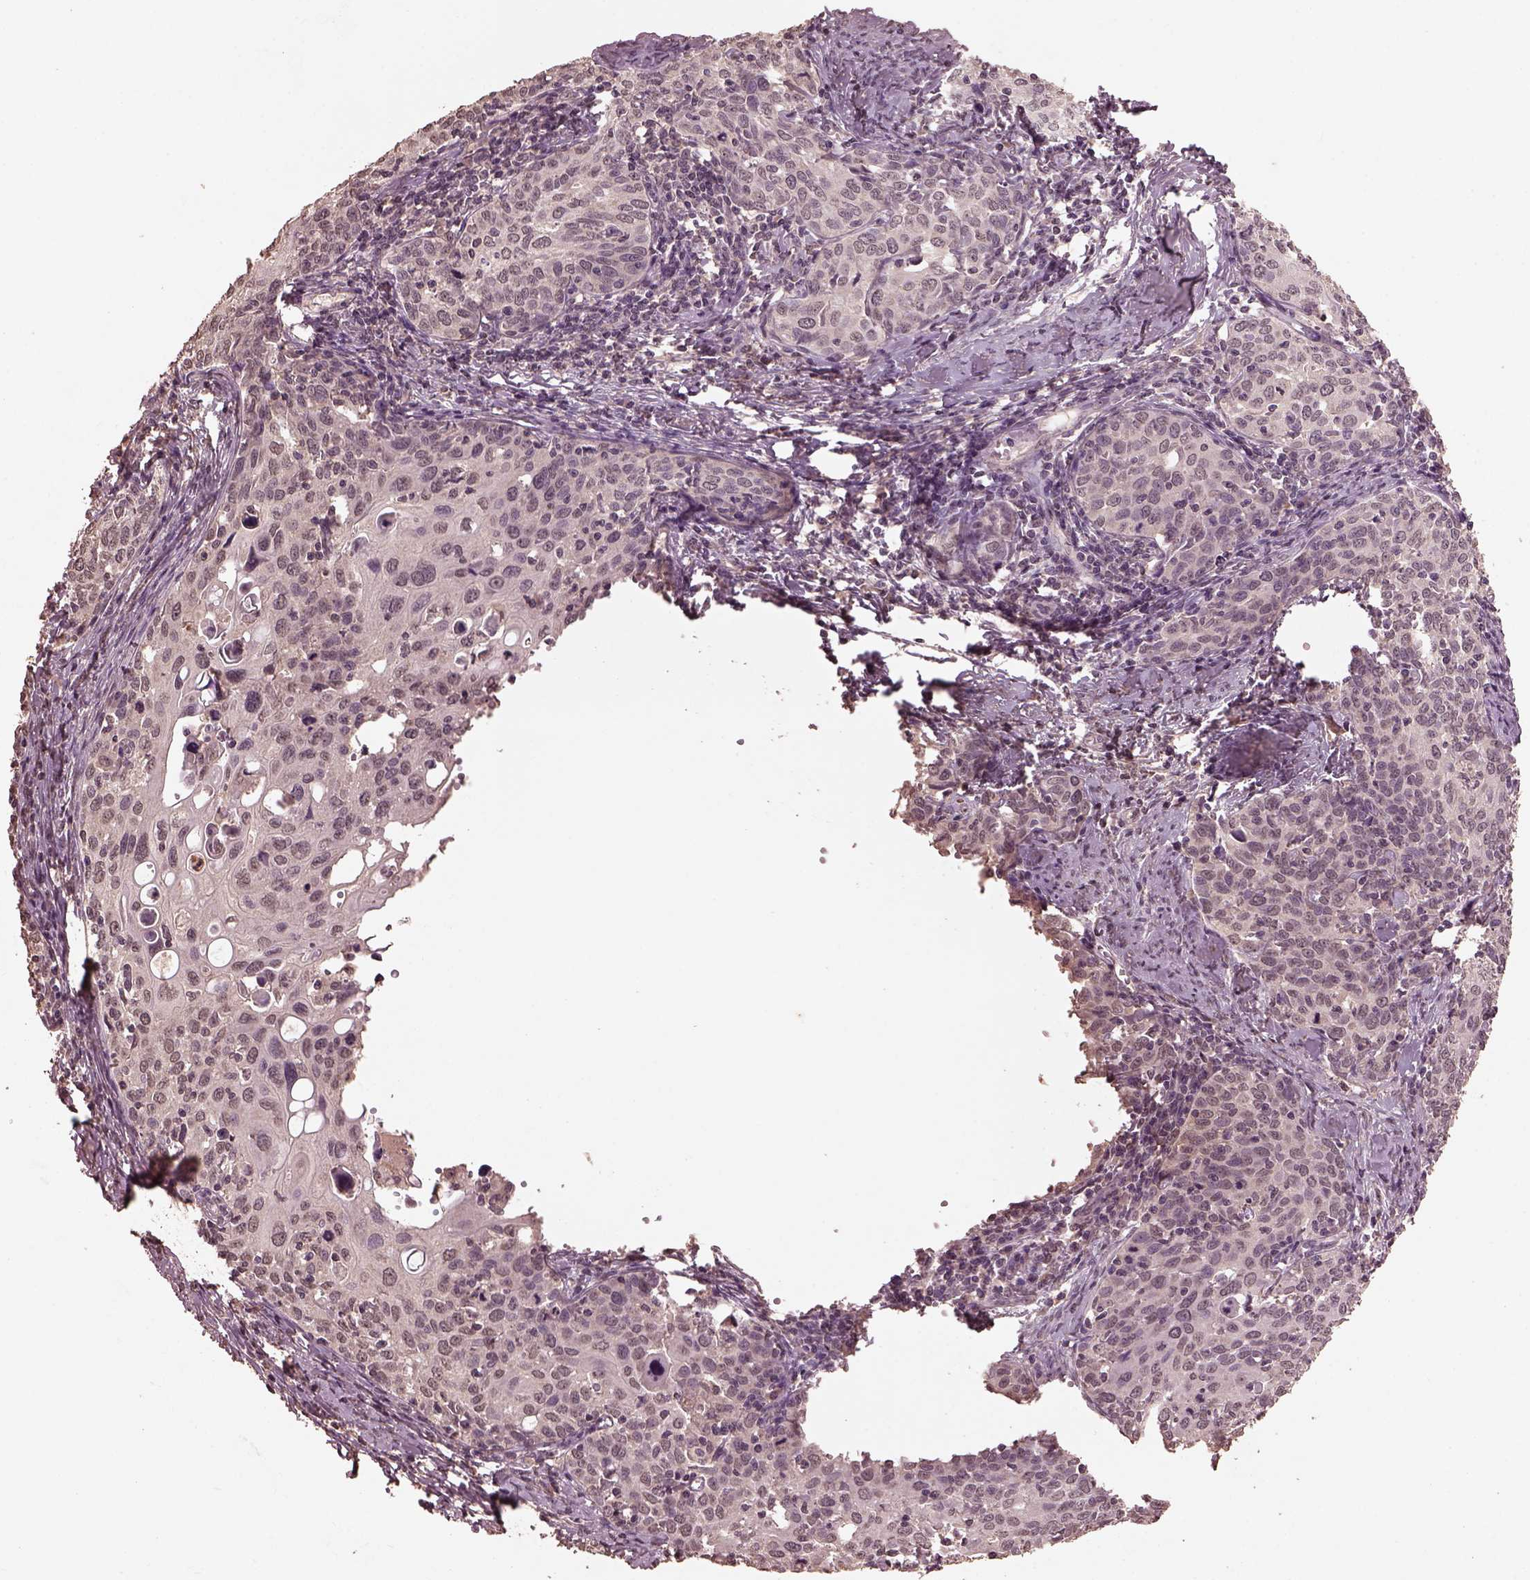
{"staining": {"intensity": "negative", "quantity": "none", "location": "none"}, "tissue": "cervical cancer", "cell_type": "Tumor cells", "image_type": "cancer", "snomed": [{"axis": "morphology", "description": "Squamous cell carcinoma, NOS"}, {"axis": "topography", "description": "Cervix"}], "caption": "Immunohistochemistry micrograph of human cervical cancer stained for a protein (brown), which displays no staining in tumor cells.", "gene": "CPT1C", "patient": {"sex": "female", "age": 62}}